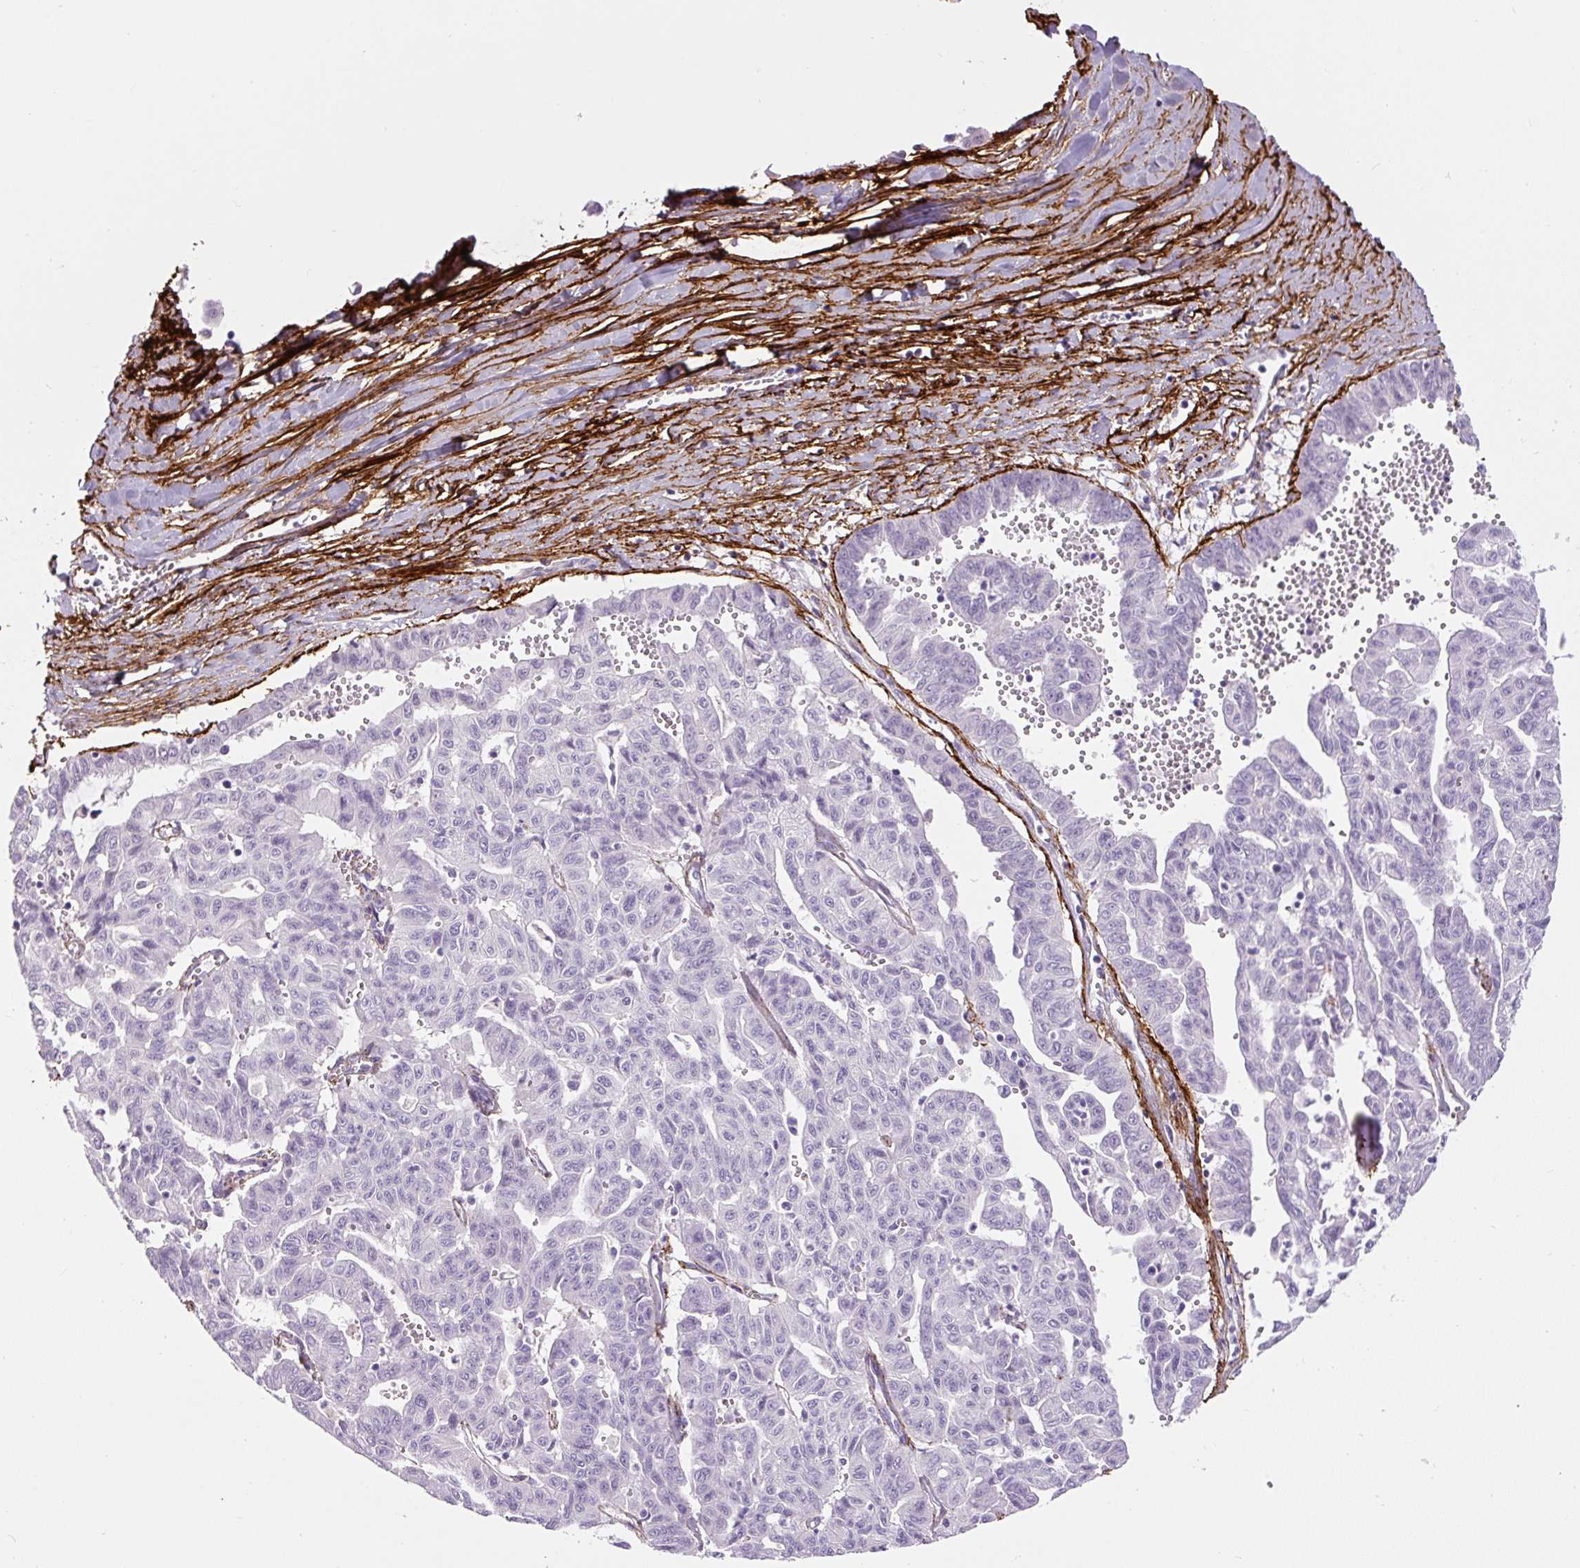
{"staining": {"intensity": "negative", "quantity": "none", "location": "none"}, "tissue": "liver cancer", "cell_type": "Tumor cells", "image_type": "cancer", "snomed": [{"axis": "morphology", "description": "Cholangiocarcinoma"}, {"axis": "topography", "description": "Liver"}], "caption": "This is an IHC micrograph of human liver cancer (cholangiocarcinoma). There is no positivity in tumor cells.", "gene": "FBN1", "patient": {"sex": "female", "age": 77}}